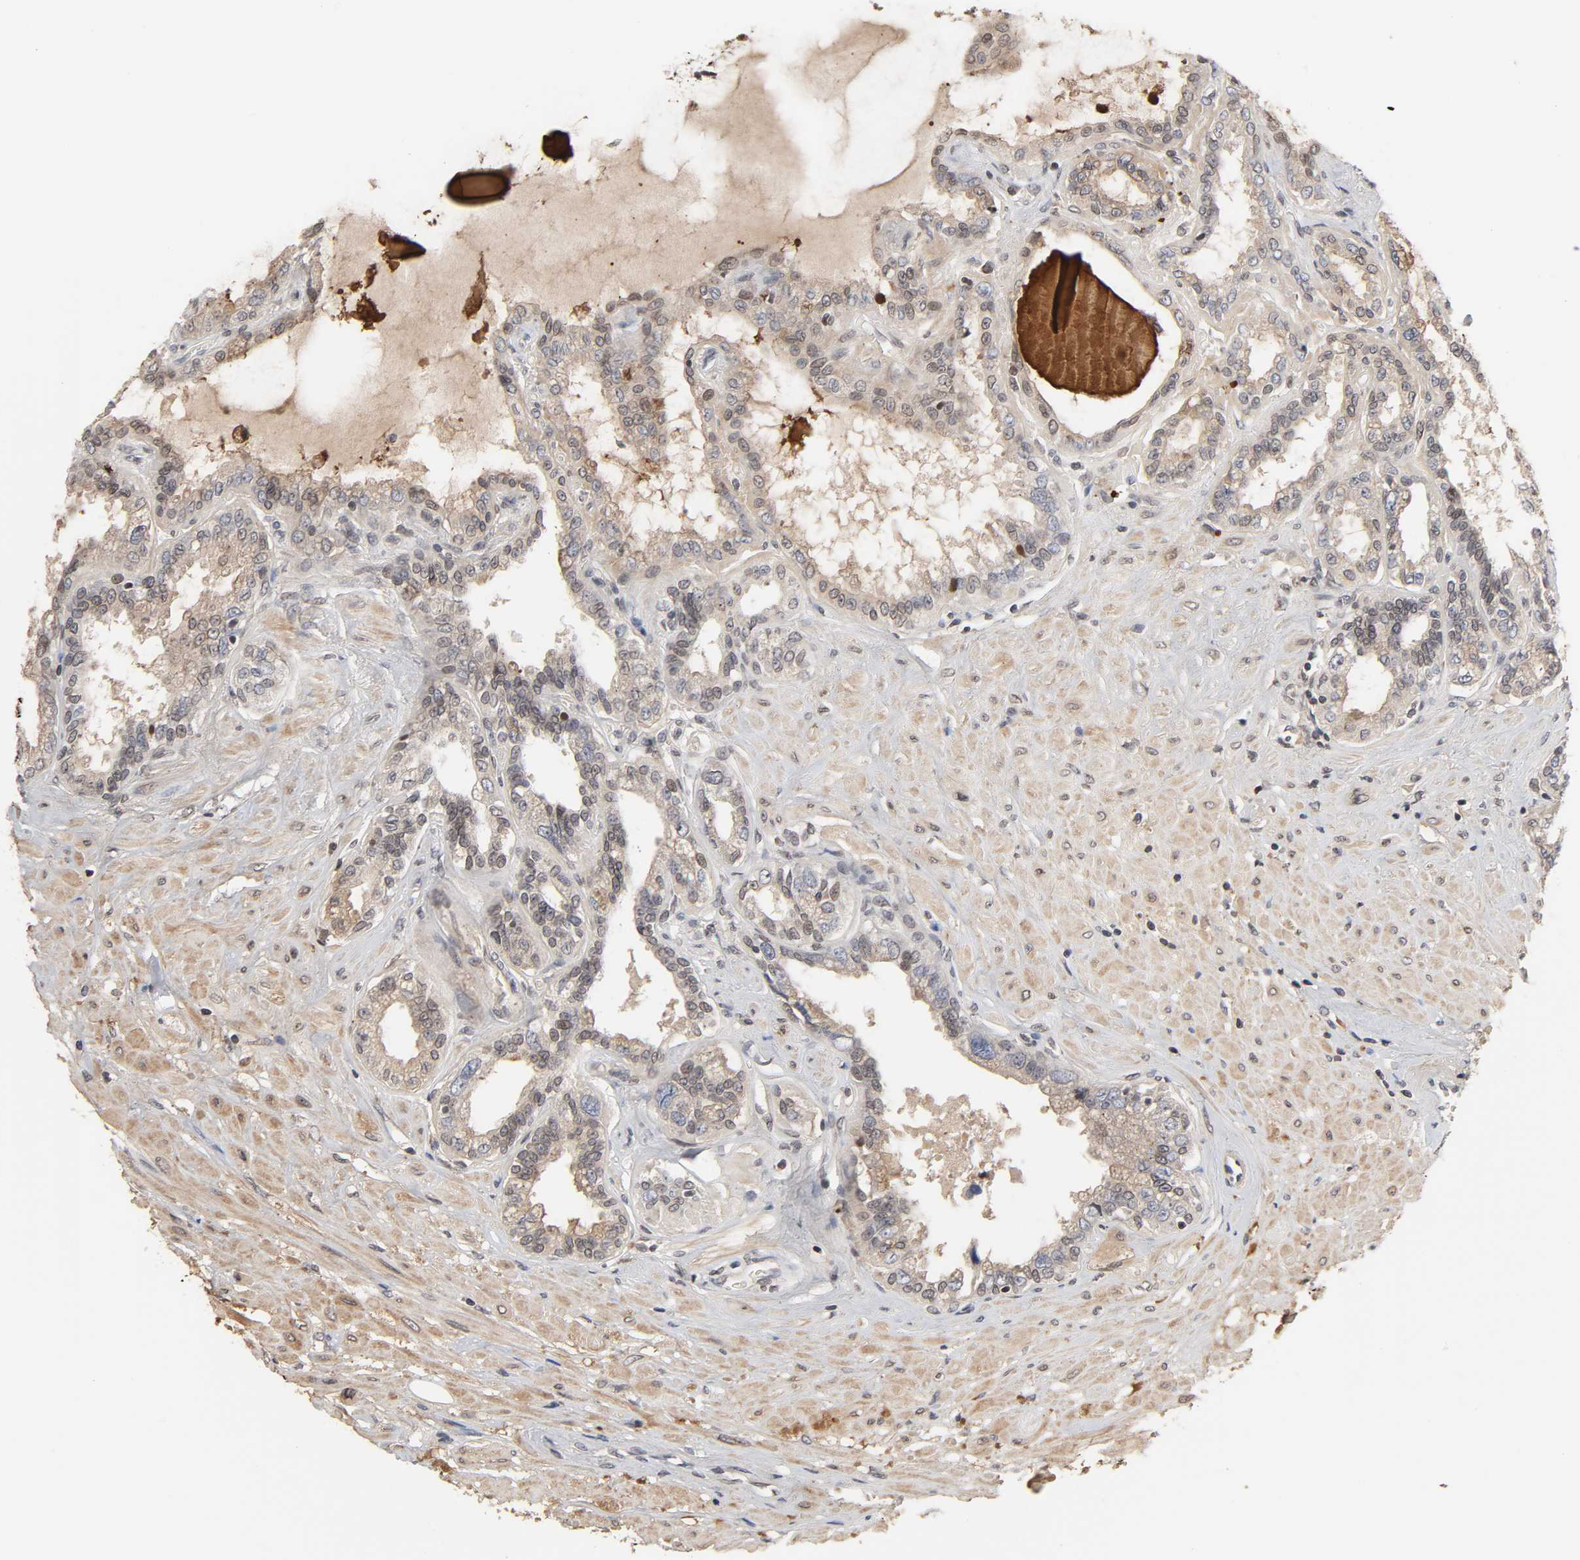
{"staining": {"intensity": "moderate", "quantity": ">75%", "location": "cytoplasmic/membranous,nuclear"}, "tissue": "seminal vesicle", "cell_type": "Glandular cells", "image_type": "normal", "snomed": [{"axis": "morphology", "description": "Normal tissue, NOS"}, {"axis": "morphology", "description": "Inflammation, NOS"}, {"axis": "topography", "description": "Urinary bladder"}, {"axis": "topography", "description": "Prostate"}, {"axis": "topography", "description": "Seminal veicle"}], "caption": "Immunohistochemistry staining of normal seminal vesicle, which demonstrates medium levels of moderate cytoplasmic/membranous,nuclear expression in about >75% of glandular cells indicating moderate cytoplasmic/membranous,nuclear protein positivity. The staining was performed using DAB (brown) for protein detection and nuclei were counterstained in hematoxylin (blue).", "gene": "CPN2", "patient": {"sex": "male", "age": 82}}